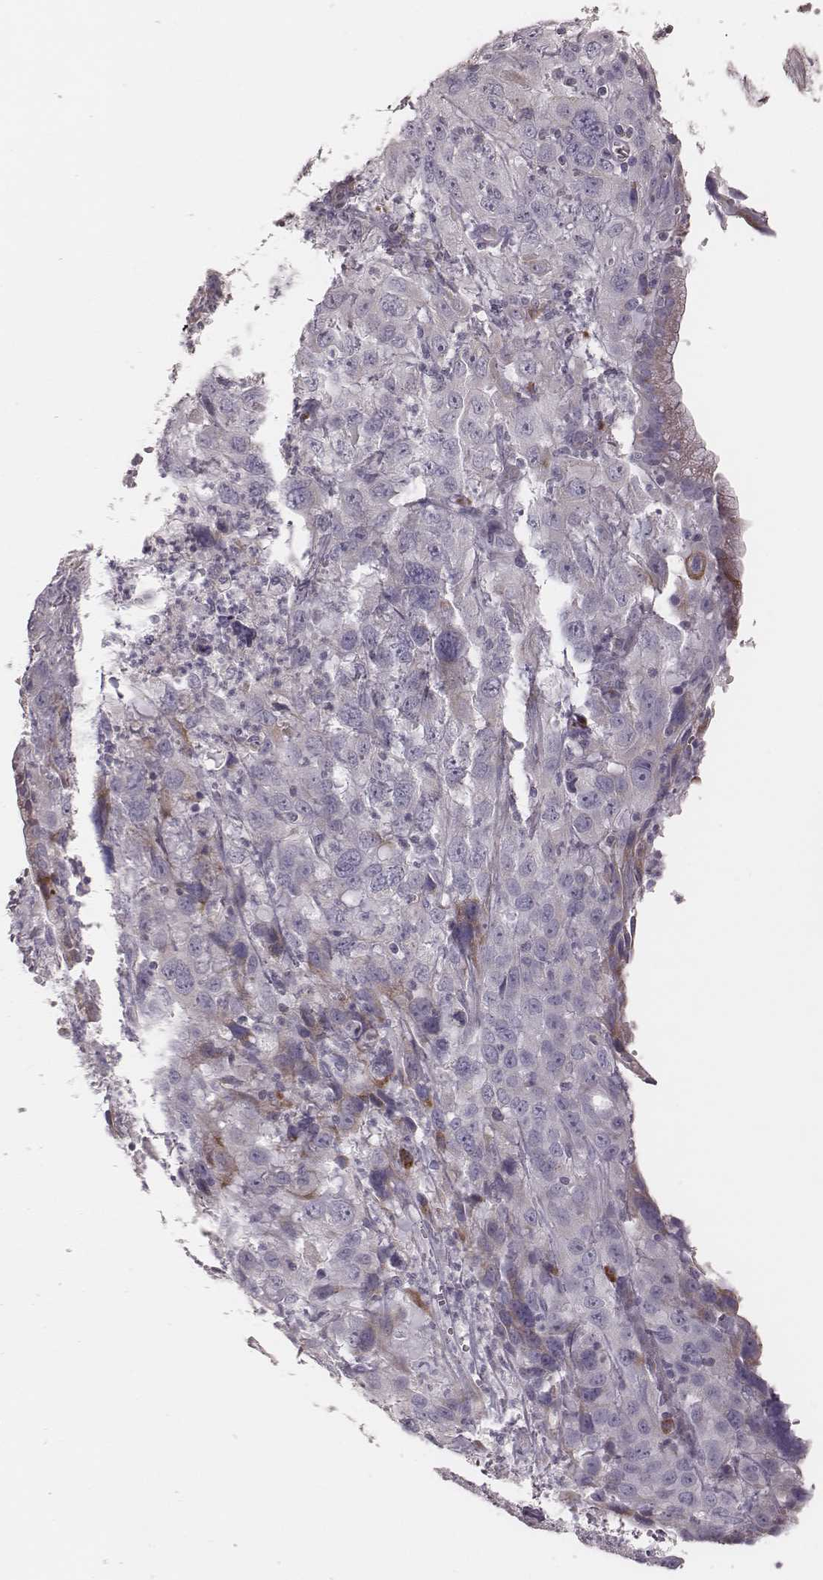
{"staining": {"intensity": "negative", "quantity": "none", "location": "none"}, "tissue": "cervical cancer", "cell_type": "Tumor cells", "image_type": "cancer", "snomed": [{"axis": "morphology", "description": "Squamous cell carcinoma, NOS"}, {"axis": "topography", "description": "Cervix"}], "caption": "Tumor cells show no significant protein positivity in cervical cancer (squamous cell carcinoma). (DAB (3,3'-diaminobenzidine) IHC, high magnification).", "gene": "KIF5C", "patient": {"sex": "female", "age": 32}}